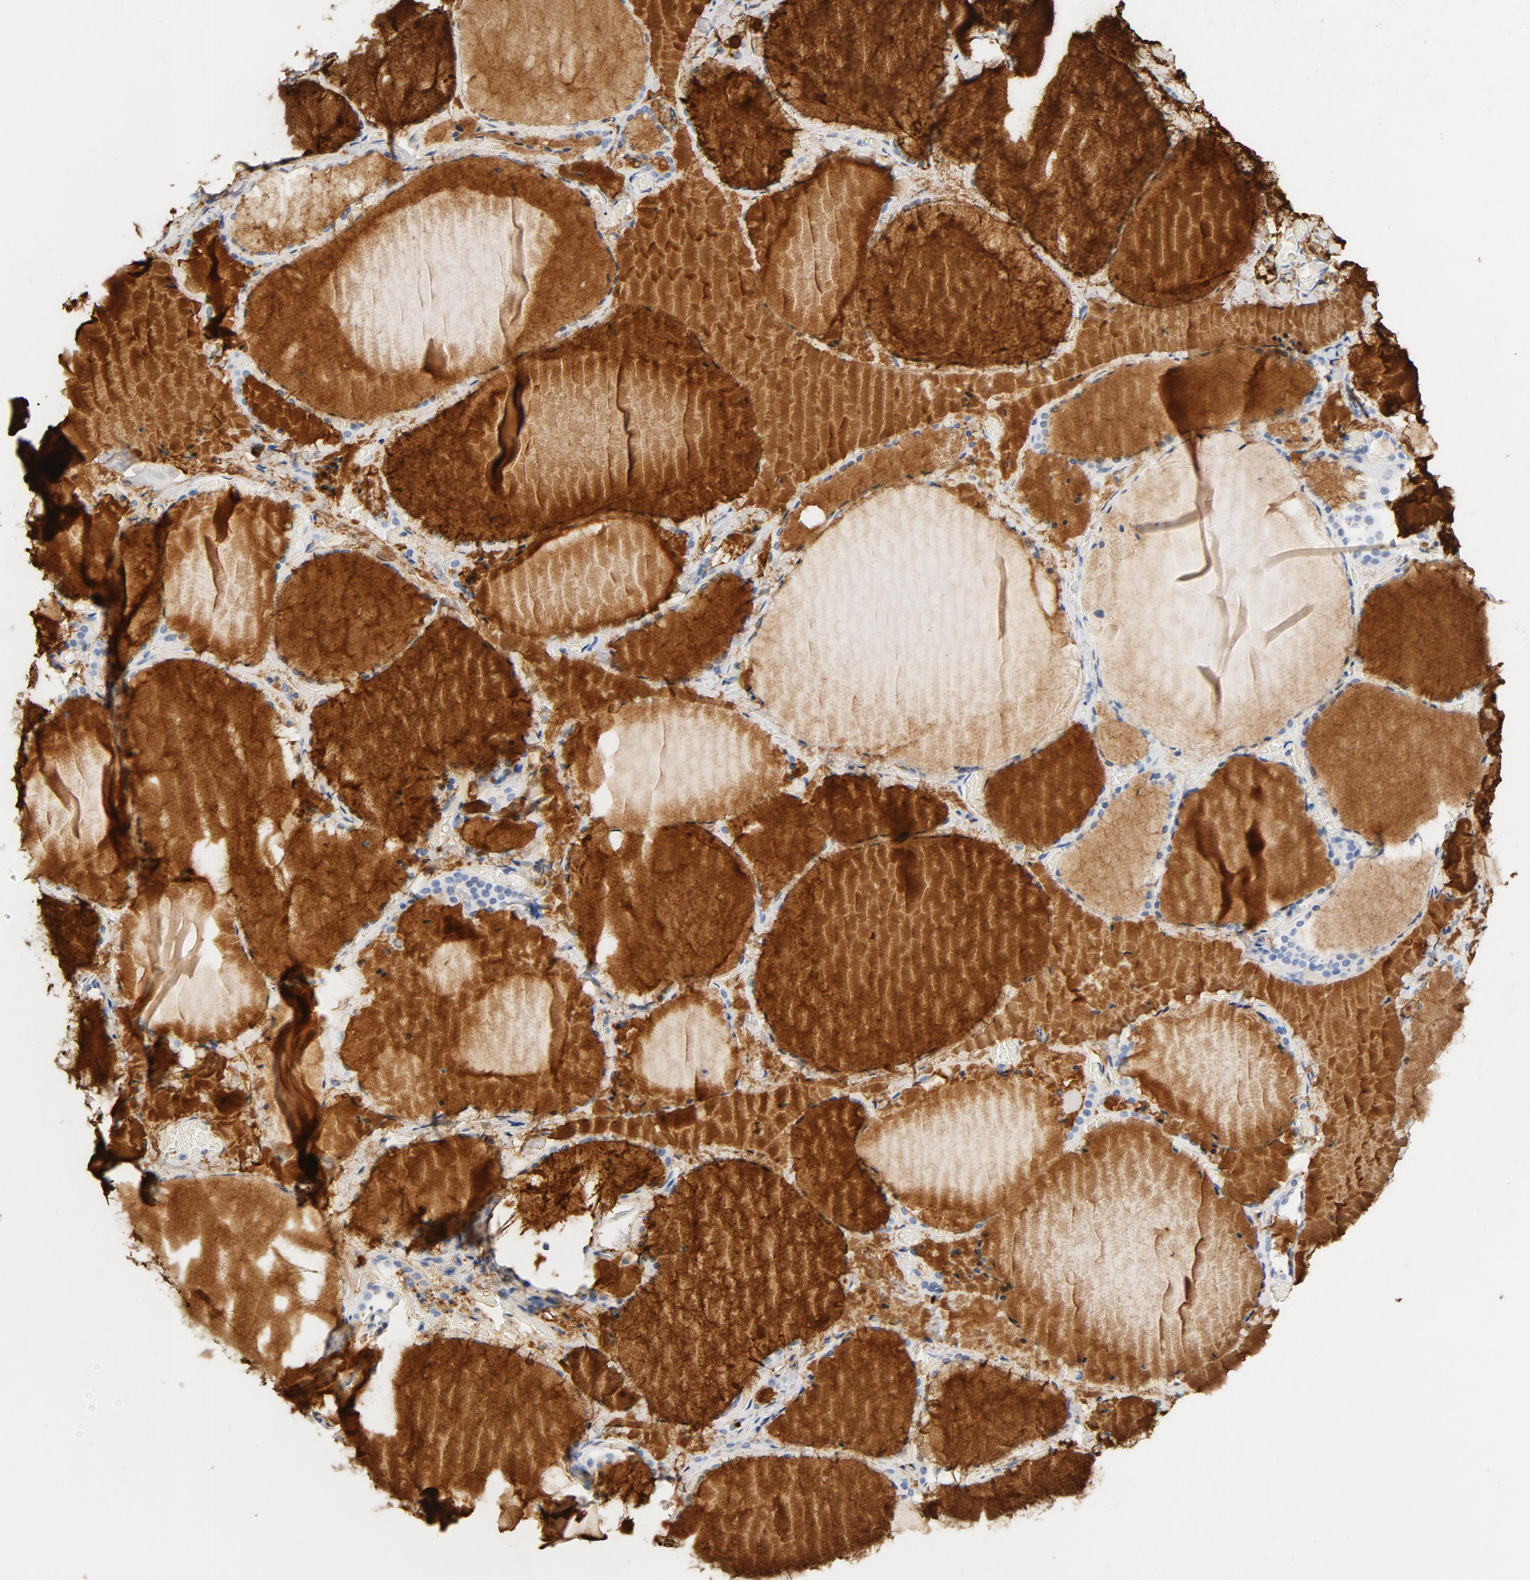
{"staining": {"intensity": "negative", "quantity": "none", "location": "none"}, "tissue": "thyroid gland", "cell_type": "Glandular cells", "image_type": "normal", "snomed": [{"axis": "morphology", "description": "Normal tissue, NOS"}, {"axis": "topography", "description": "Thyroid gland"}], "caption": "Immunohistochemical staining of unremarkable human thyroid gland displays no significant staining in glandular cells.", "gene": "PTPRB", "patient": {"sex": "female", "age": 22}}